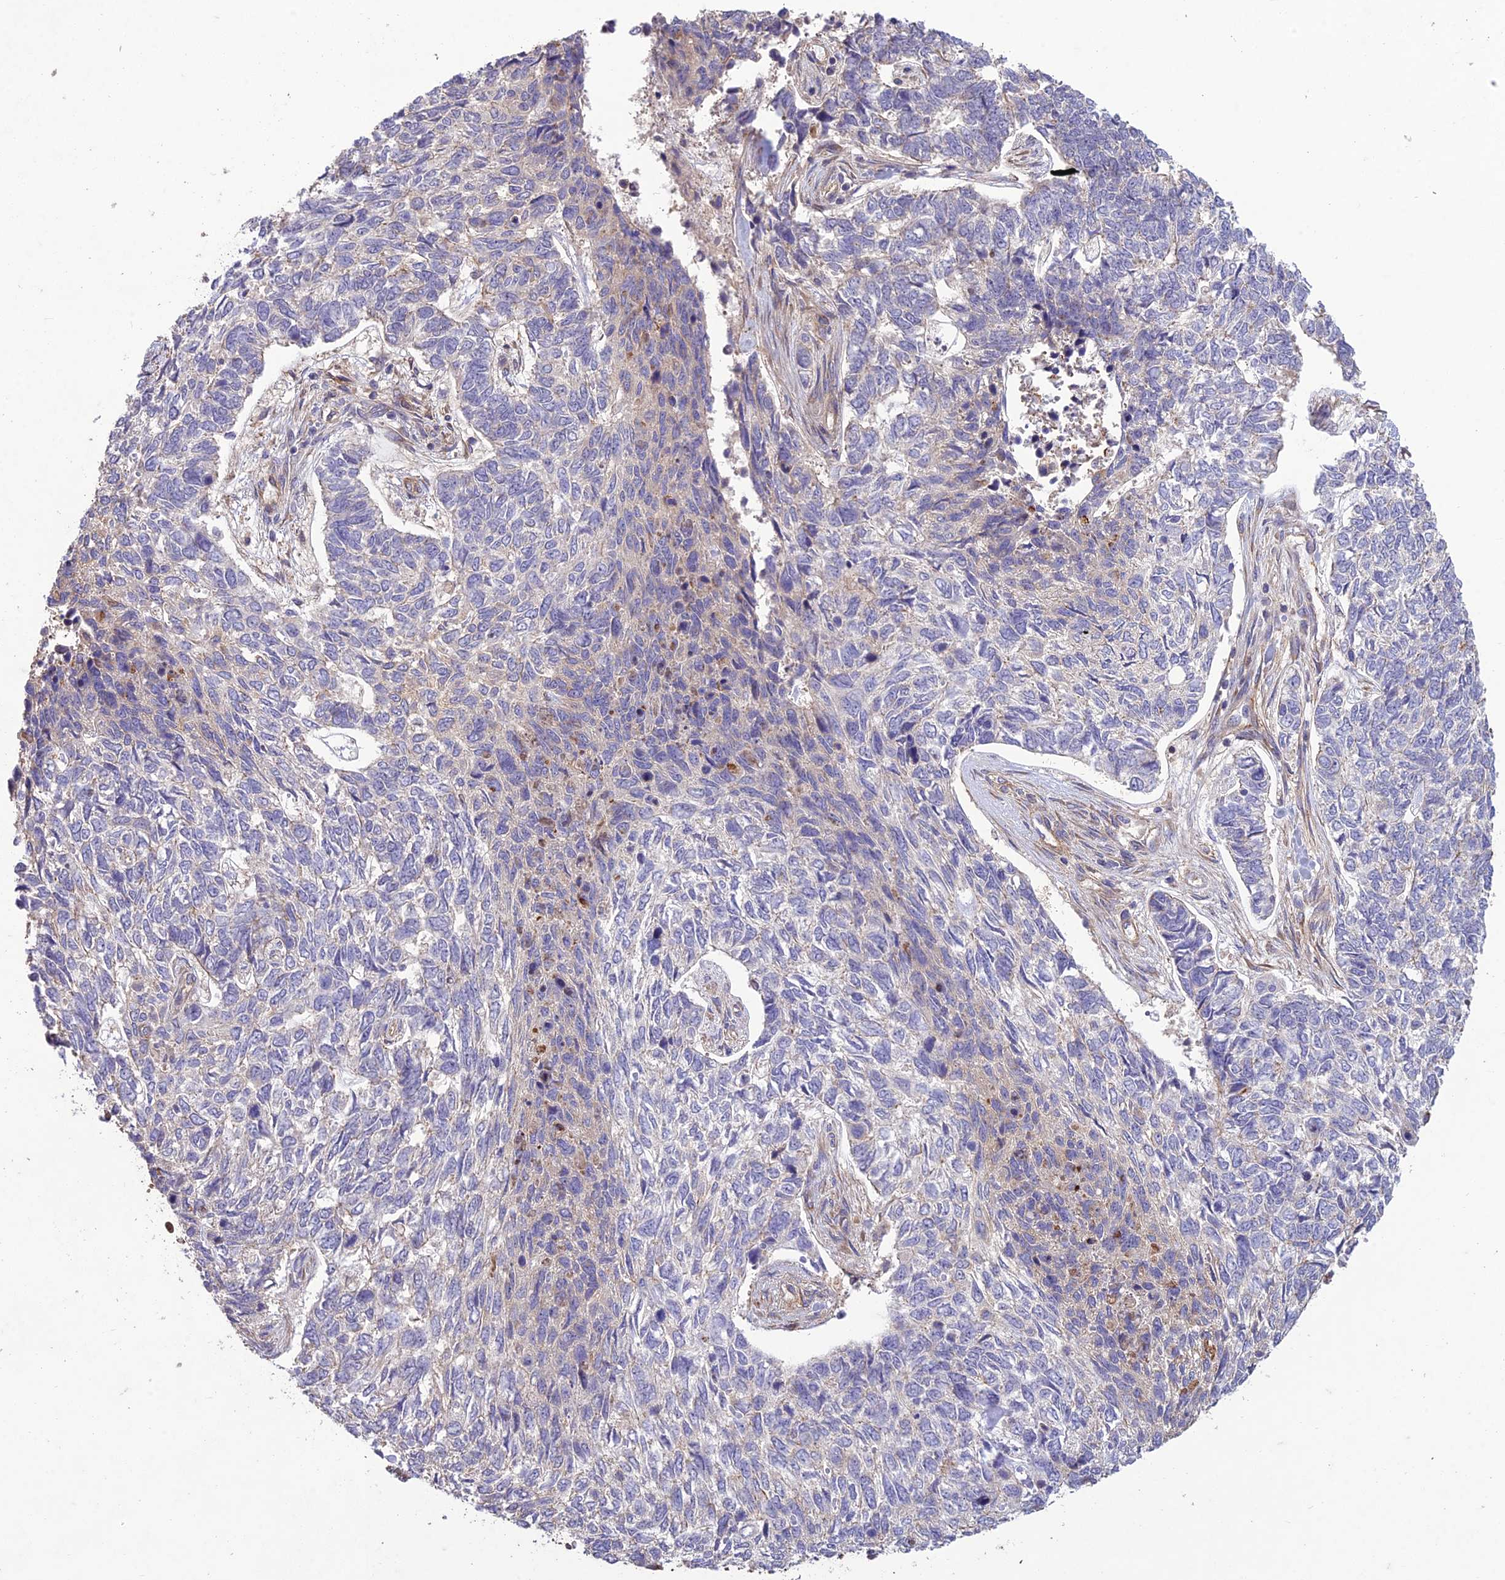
{"staining": {"intensity": "negative", "quantity": "none", "location": "none"}, "tissue": "skin cancer", "cell_type": "Tumor cells", "image_type": "cancer", "snomed": [{"axis": "morphology", "description": "Basal cell carcinoma"}, {"axis": "topography", "description": "Skin"}], "caption": "Human skin cancer (basal cell carcinoma) stained for a protein using IHC displays no positivity in tumor cells.", "gene": "TMEM131L", "patient": {"sex": "female", "age": 65}}